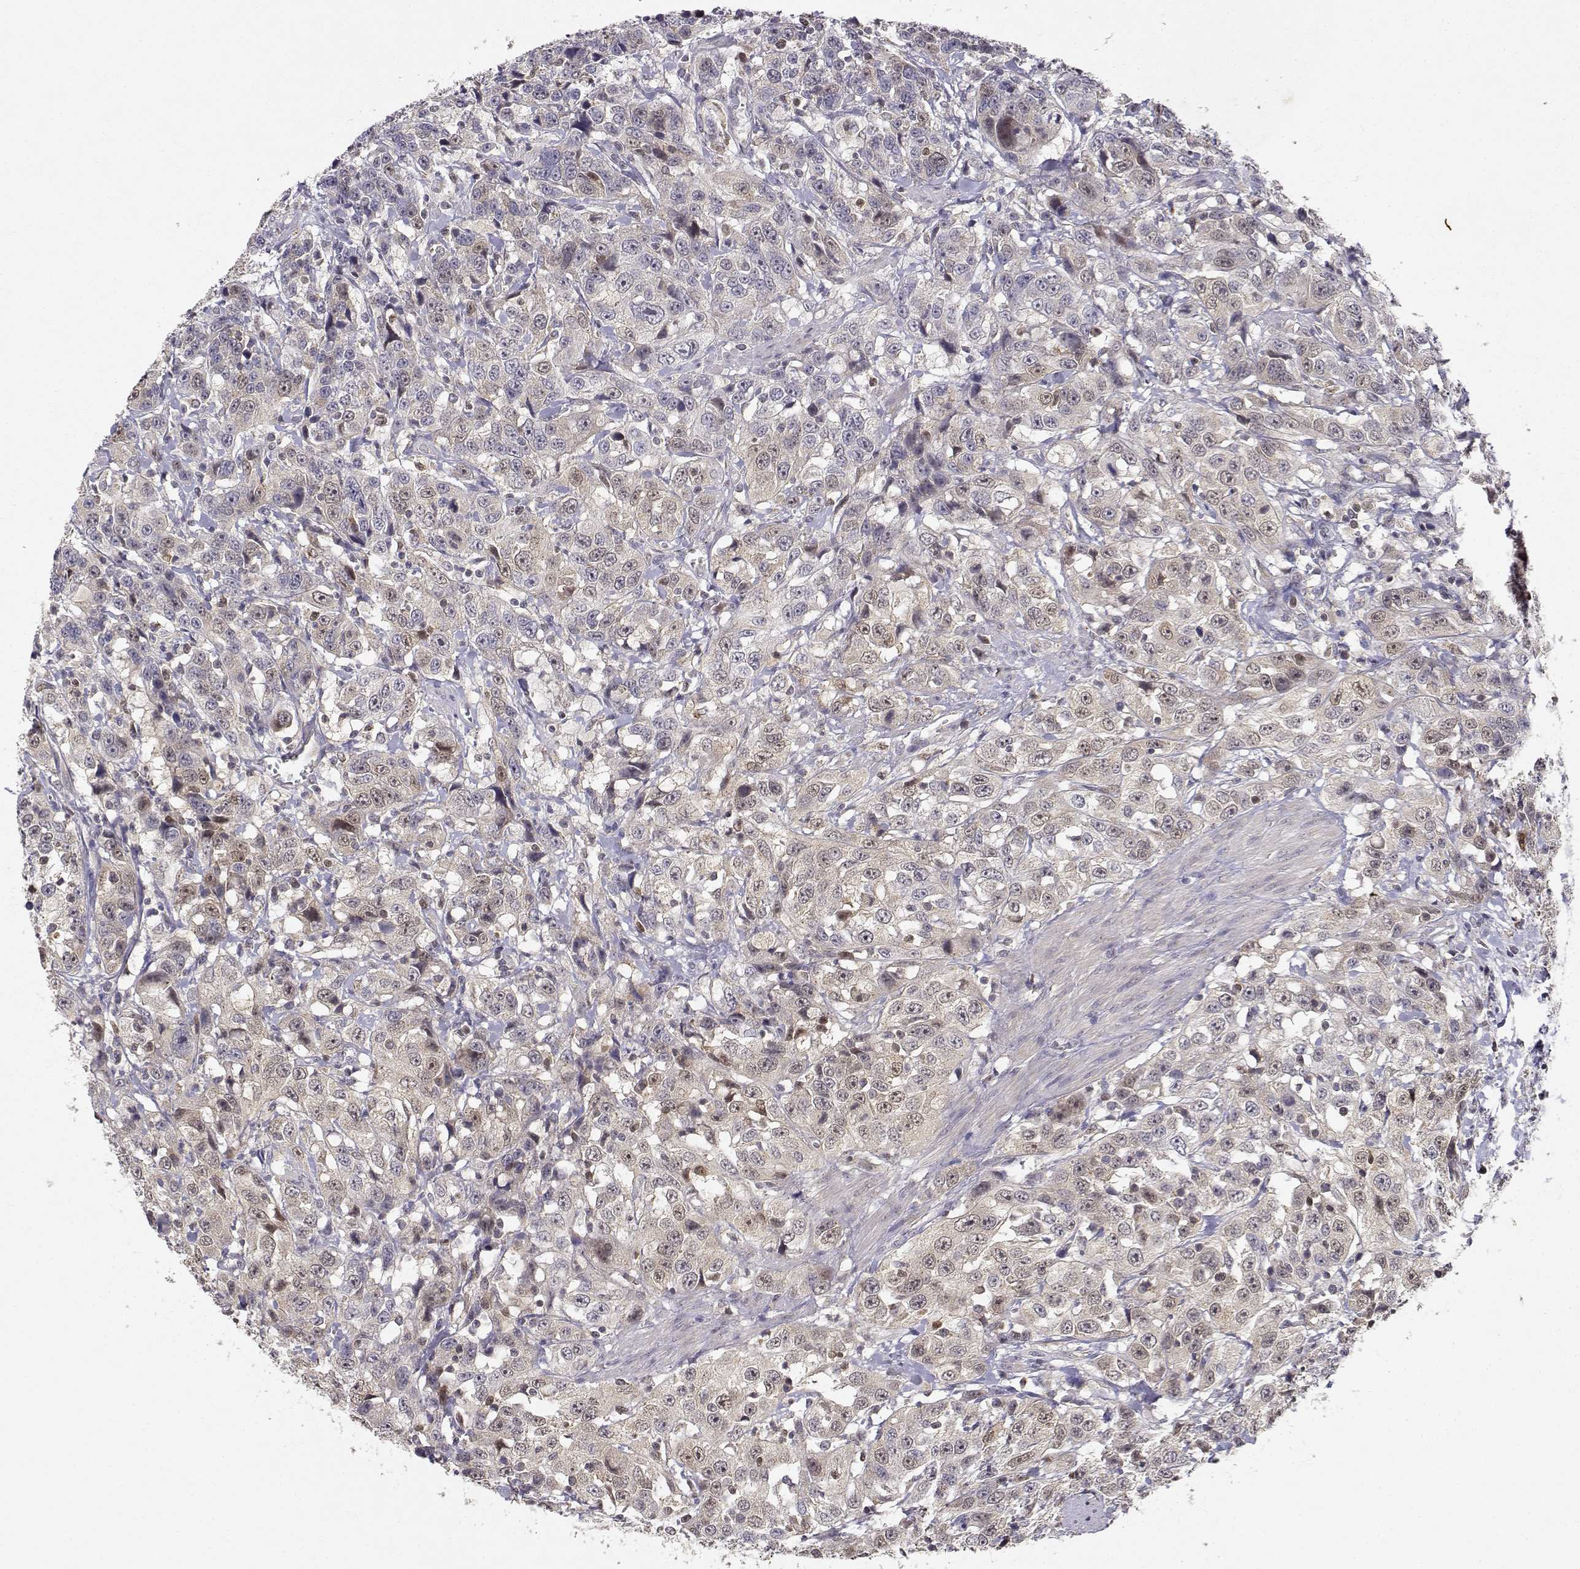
{"staining": {"intensity": "weak", "quantity": ">75%", "location": "cytoplasmic/membranous,nuclear"}, "tissue": "urothelial cancer", "cell_type": "Tumor cells", "image_type": "cancer", "snomed": [{"axis": "morphology", "description": "Urothelial carcinoma, NOS"}, {"axis": "morphology", "description": "Urothelial carcinoma, High grade"}, {"axis": "topography", "description": "Urinary bladder"}], "caption": "The photomicrograph displays immunohistochemical staining of high-grade urothelial carcinoma. There is weak cytoplasmic/membranous and nuclear staining is appreciated in approximately >75% of tumor cells. Immunohistochemistry stains the protein in brown and the nuclei are stained blue.", "gene": "RAD51", "patient": {"sex": "female", "age": 73}}